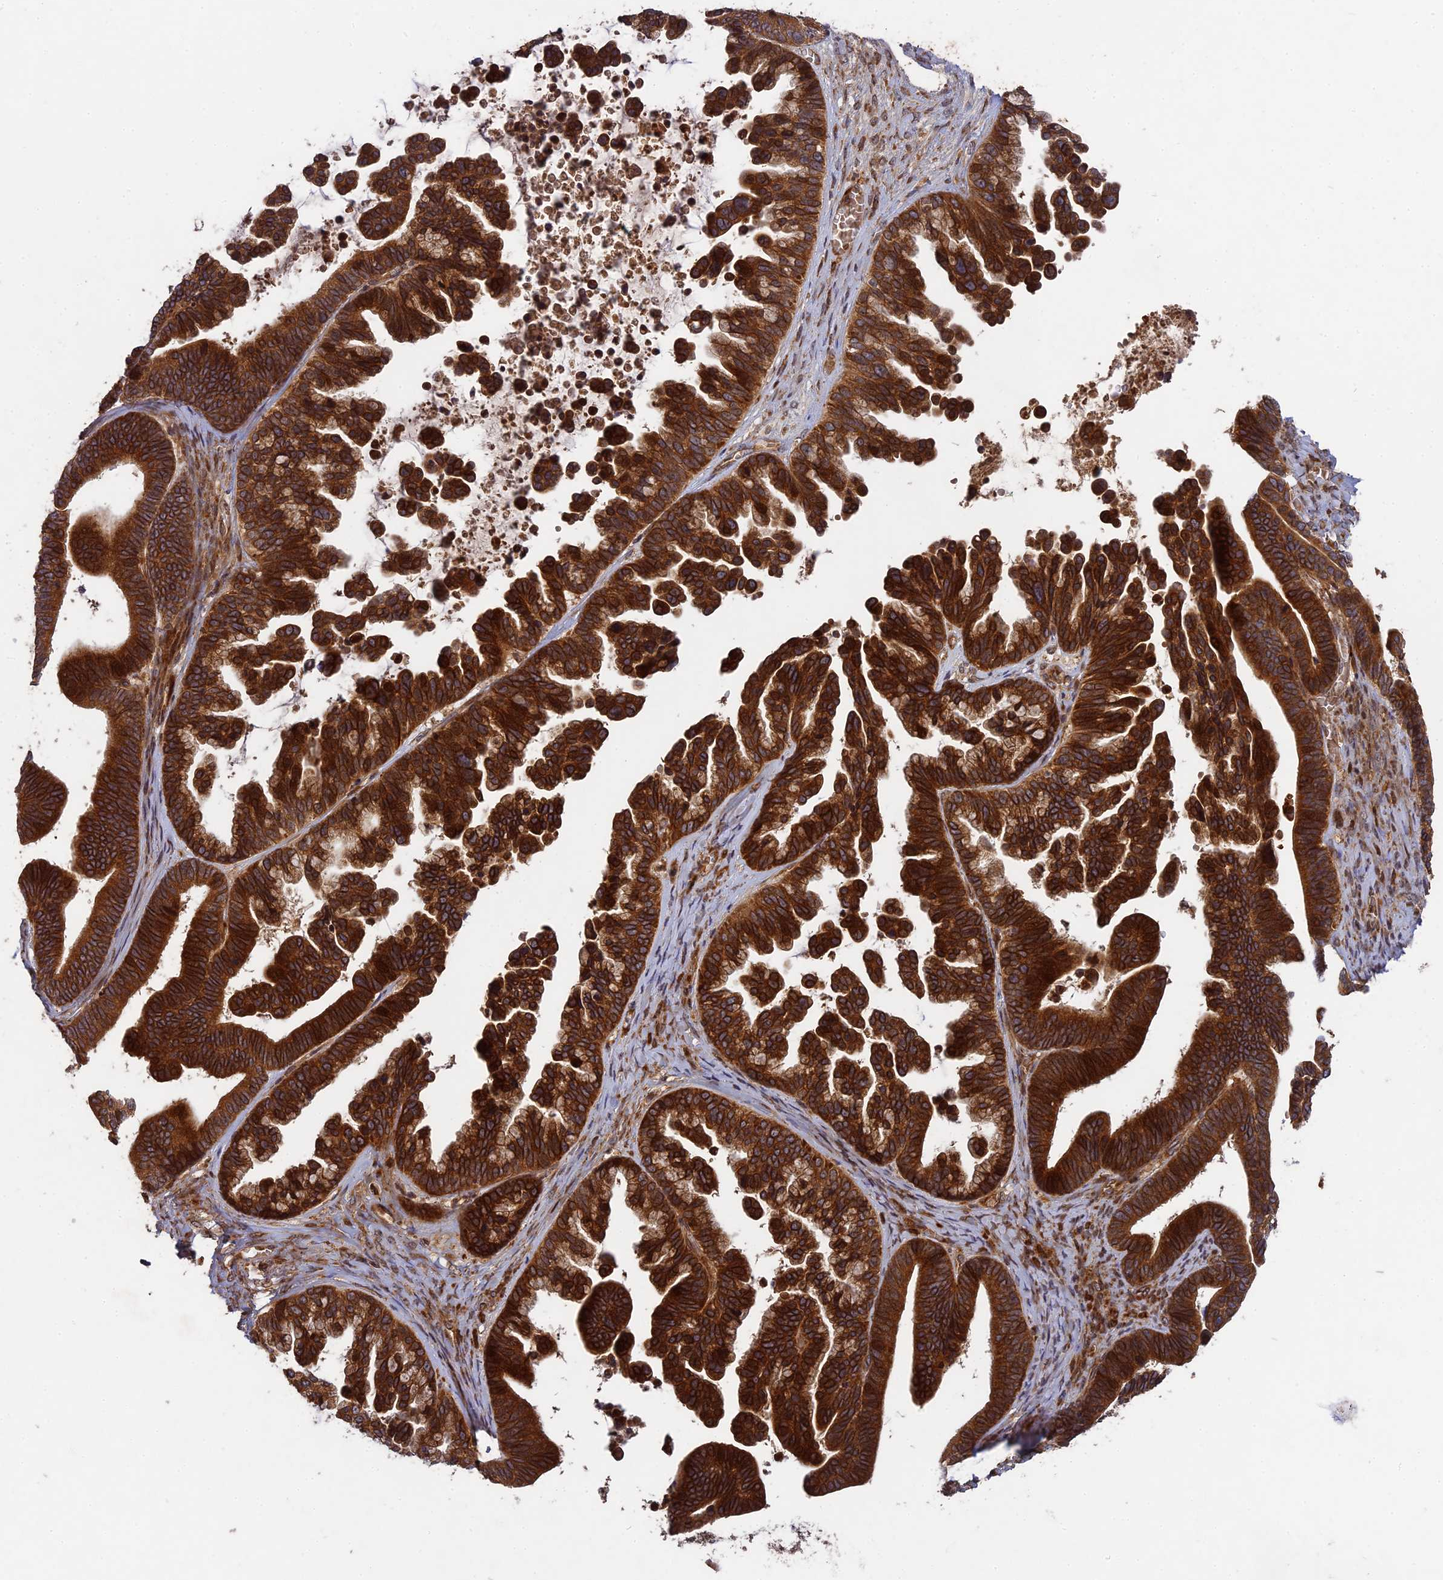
{"staining": {"intensity": "strong", "quantity": ">75%", "location": "cytoplasmic/membranous"}, "tissue": "ovarian cancer", "cell_type": "Tumor cells", "image_type": "cancer", "snomed": [{"axis": "morphology", "description": "Cystadenocarcinoma, serous, NOS"}, {"axis": "topography", "description": "Ovary"}], "caption": "The photomicrograph exhibits immunohistochemical staining of ovarian cancer (serous cystadenocarcinoma). There is strong cytoplasmic/membranous positivity is seen in approximately >75% of tumor cells.", "gene": "TMUB2", "patient": {"sex": "female", "age": 56}}